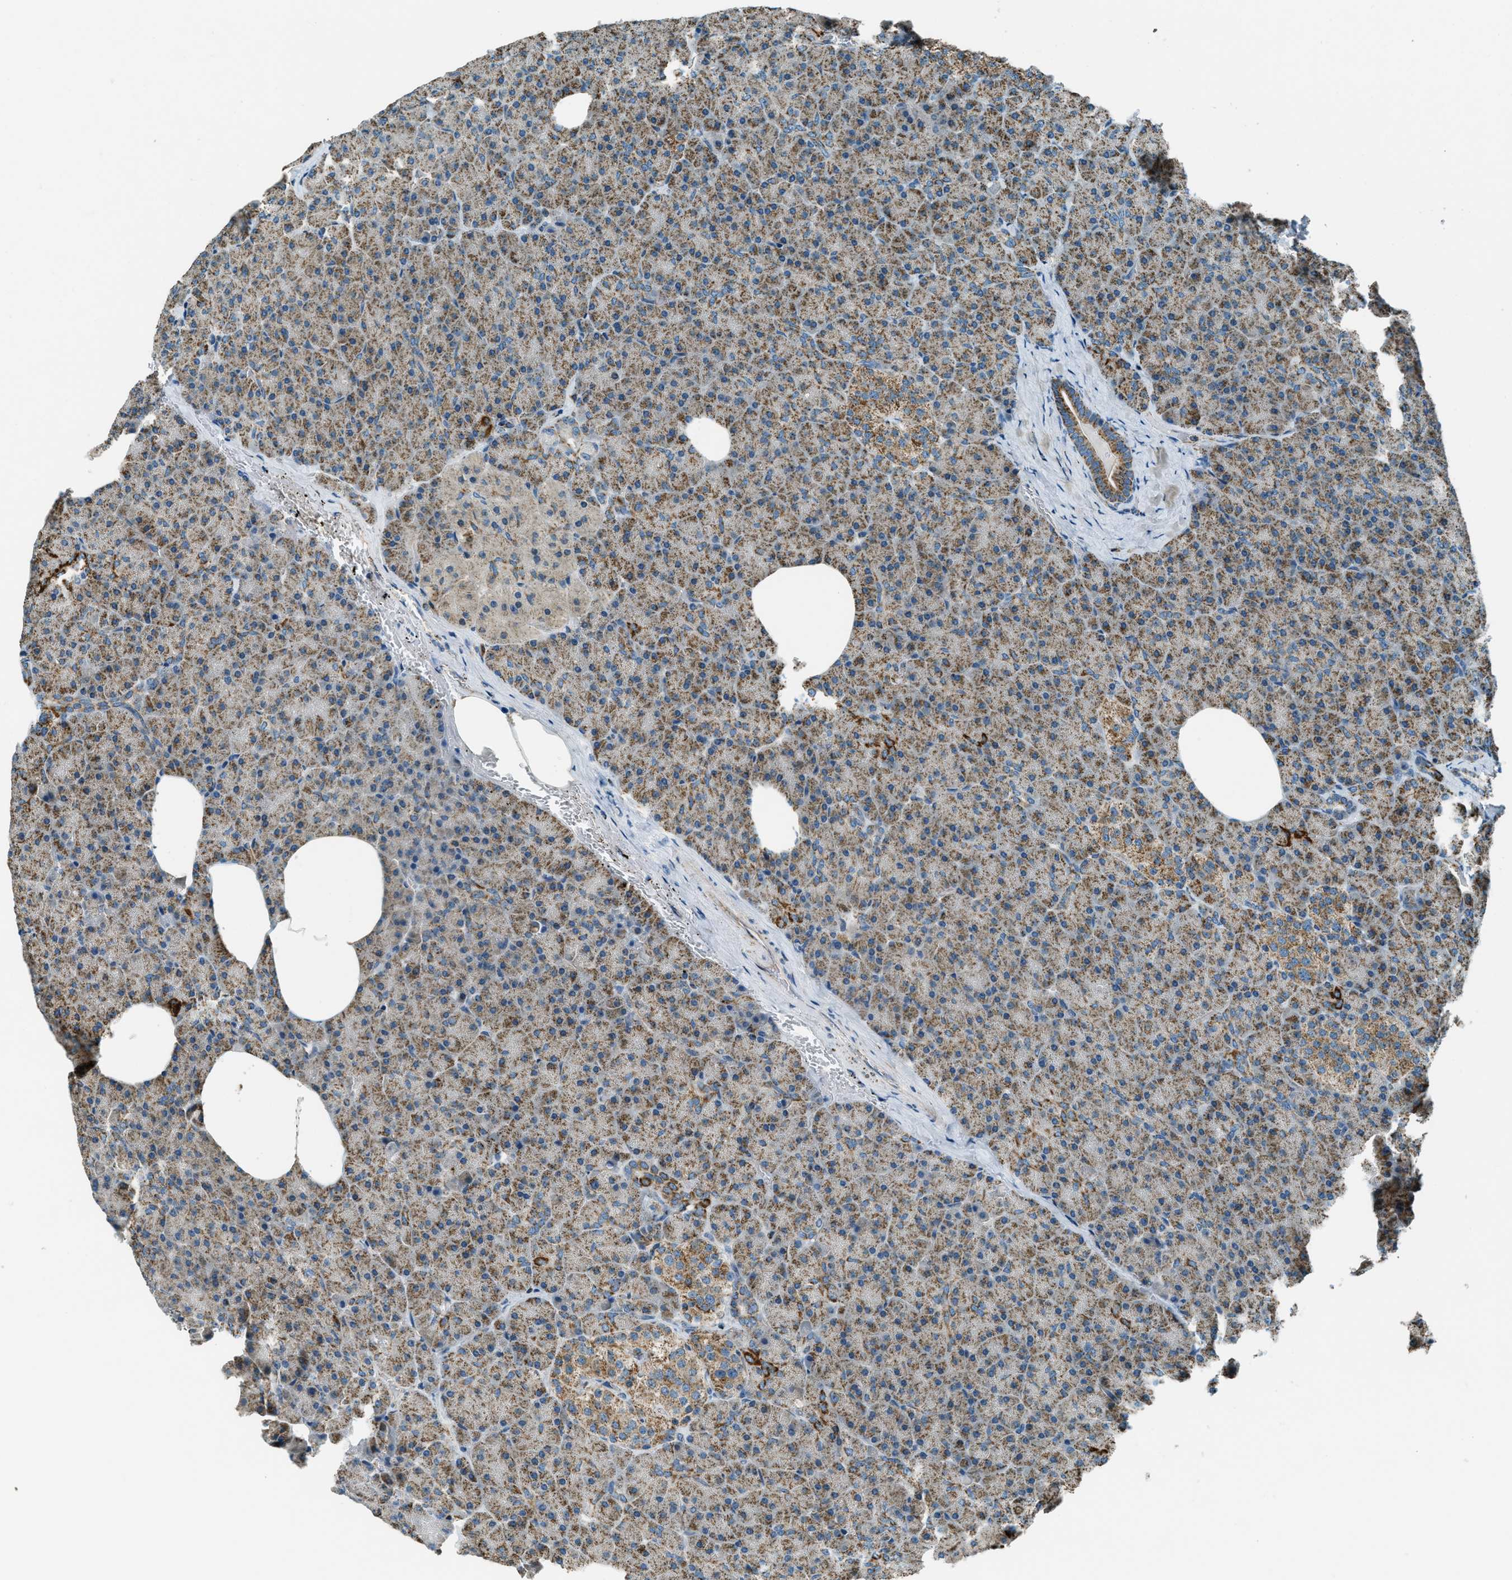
{"staining": {"intensity": "moderate", "quantity": ">75%", "location": "cytoplasmic/membranous"}, "tissue": "pancreas", "cell_type": "Exocrine glandular cells", "image_type": "normal", "snomed": [{"axis": "morphology", "description": "Normal tissue, NOS"}, {"axis": "topography", "description": "Pancreas"}], "caption": "Protein staining displays moderate cytoplasmic/membranous expression in approximately >75% of exocrine glandular cells in normal pancreas. (brown staining indicates protein expression, while blue staining denotes nuclei).", "gene": "CHST15", "patient": {"sex": "female", "age": 35}}